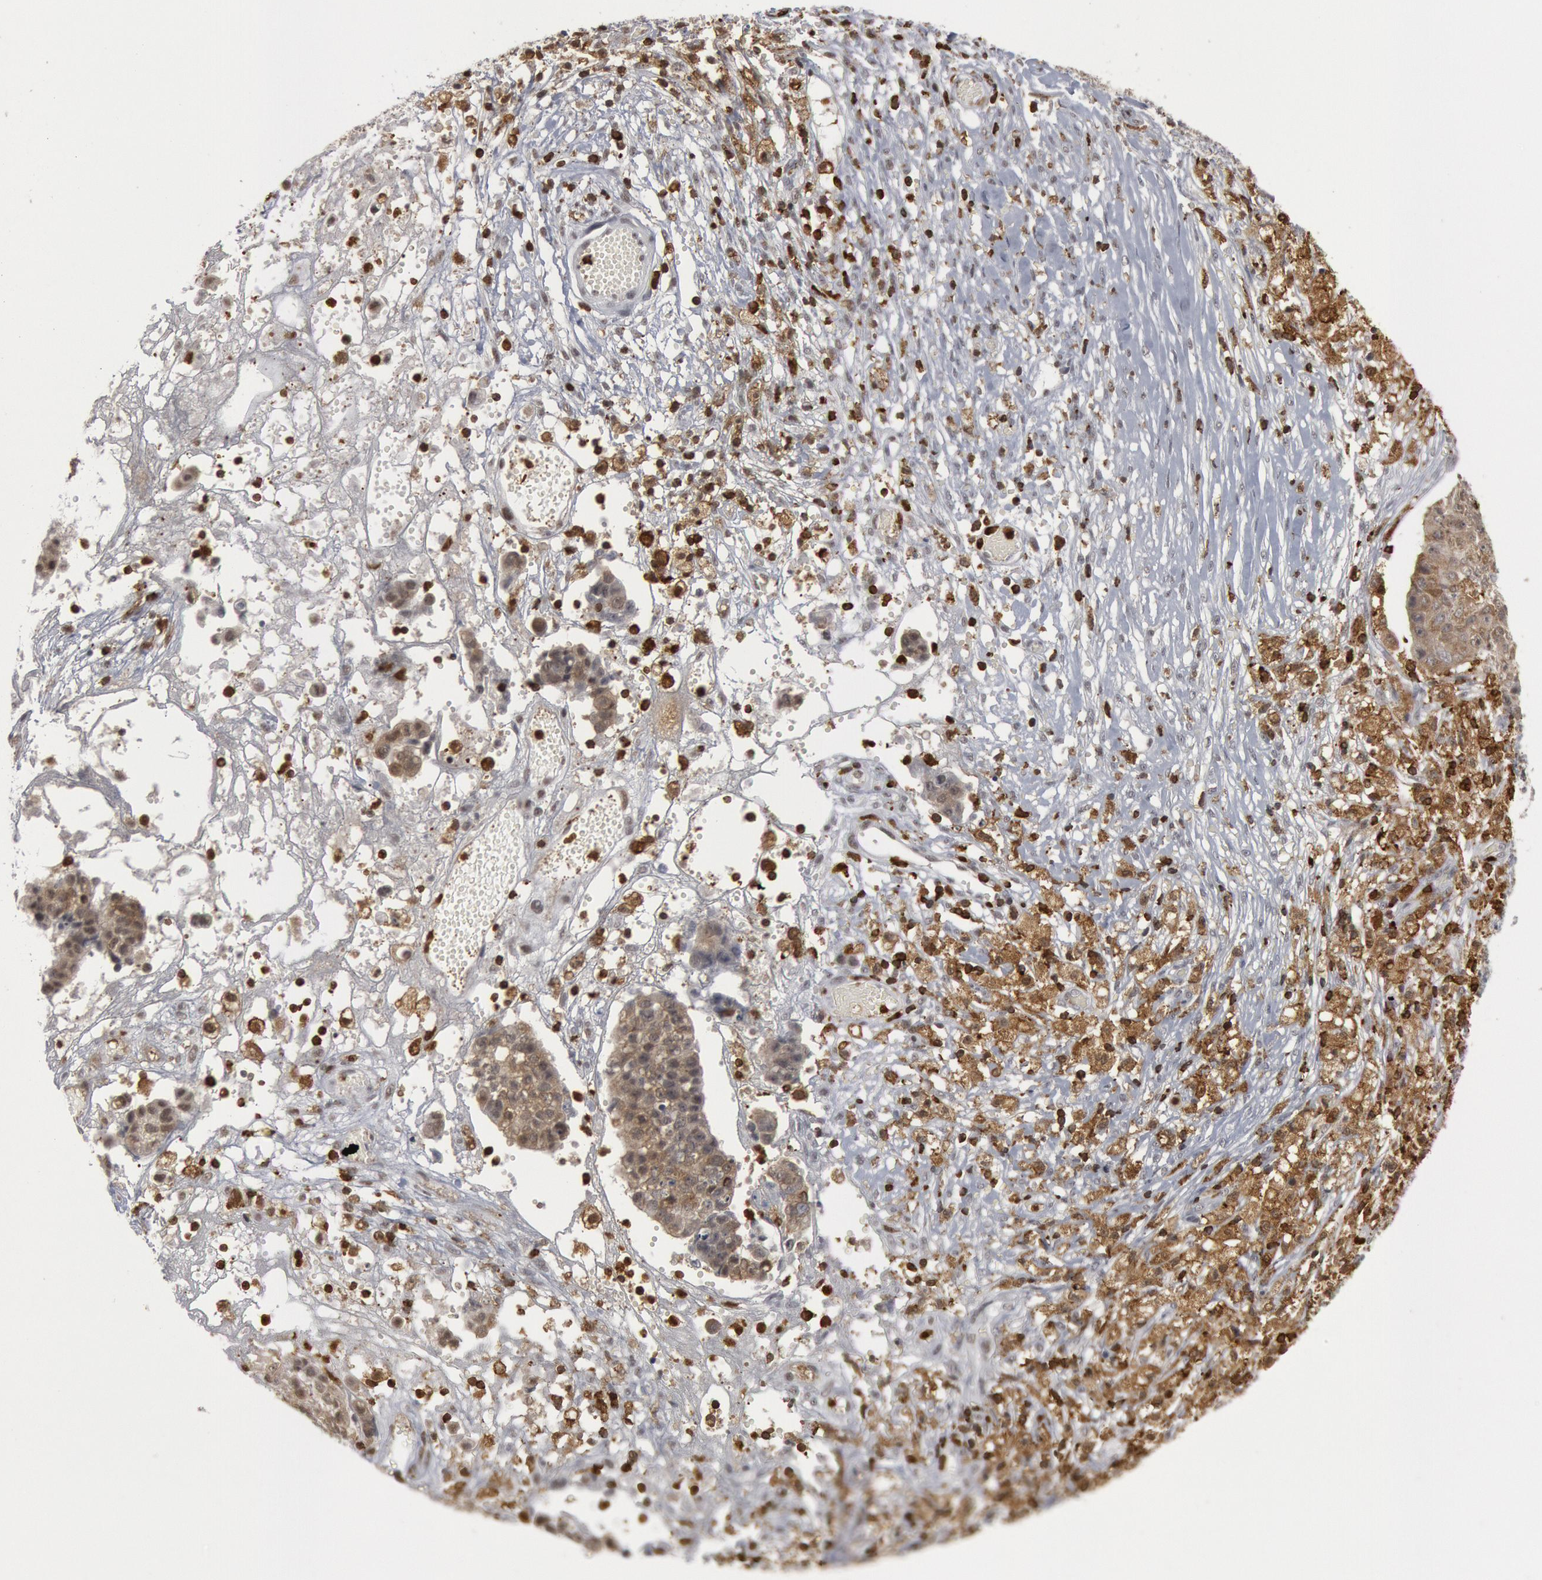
{"staining": {"intensity": "moderate", "quantity": ">75%", "location": "cytoplasmic/membranous,nuclear"}, "tissue": "ovarian cancer", "cell_type": "Tumor cells", "image_type": "cancer", "snomed": [{"axis": "morphology", "description": "Carcinoma, endometroid"}, {"axis": "topography", "description": "Ovary"}], "caption": "This is an image of immunohistochemistry staining of ovarian endometroid carcinoma, which shows moderate positivity in the cytoplasmic/membranous and nuclear of tumor cells.", "gene": "PTPN6", "patient": {"sex": "female", "age": 42}}